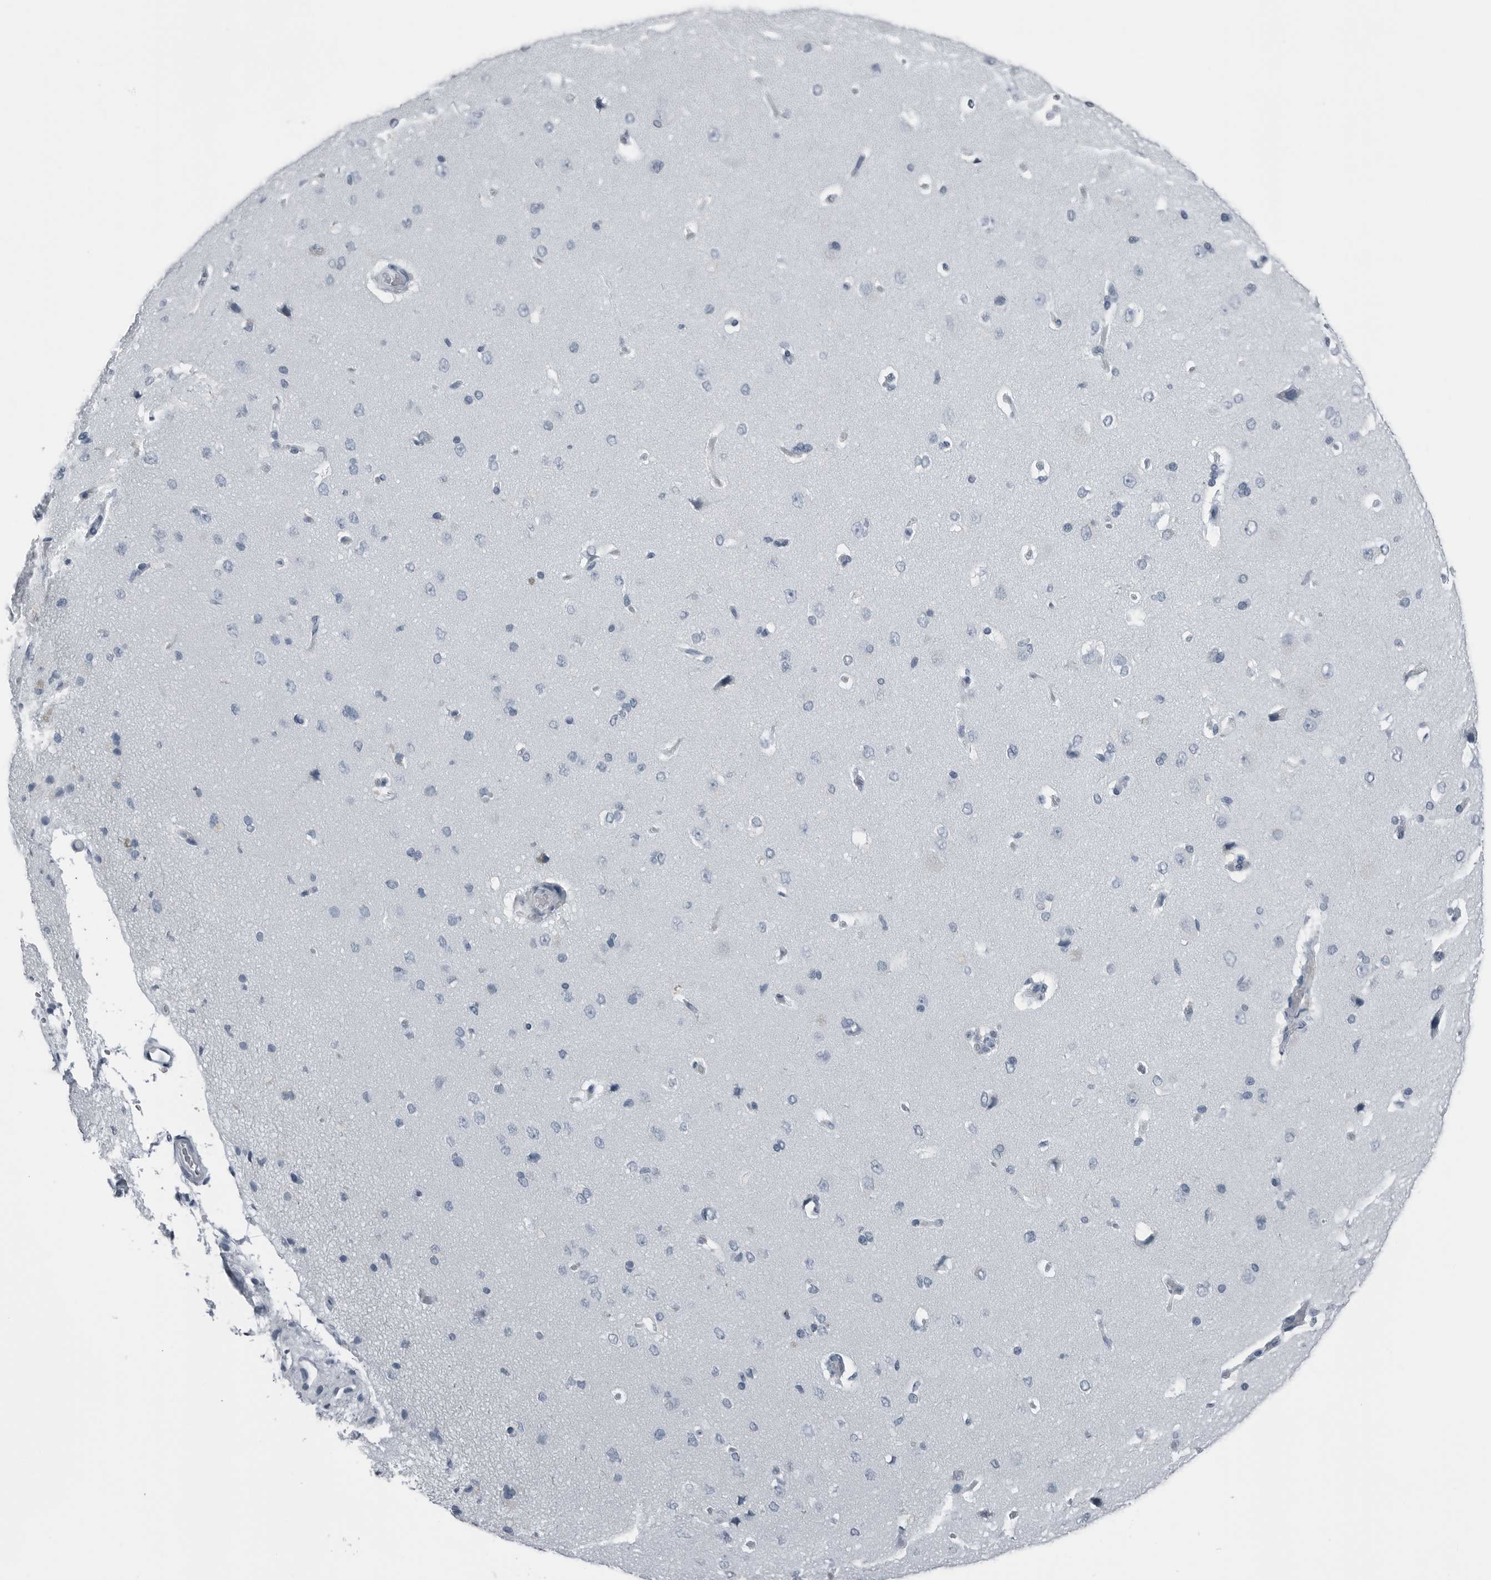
{"staining": {"intensity": "negative", "quantity": "none", "location": "none"}, "tissue": "cerebral cortex", "cell_type": "Endothelial cells", "image_type": "normal", "snomed": [{"axis": "morphology", "description": "Normal tissue, NOS"}, {"axis": "topography", "description": "Cerebral cortex"}], "caption": "Endothelial cells show no significant protein staining in unremarkable cerebral cortex.", "gene": "SPINK1", "patient": {"sex": "male", "age": 62}}